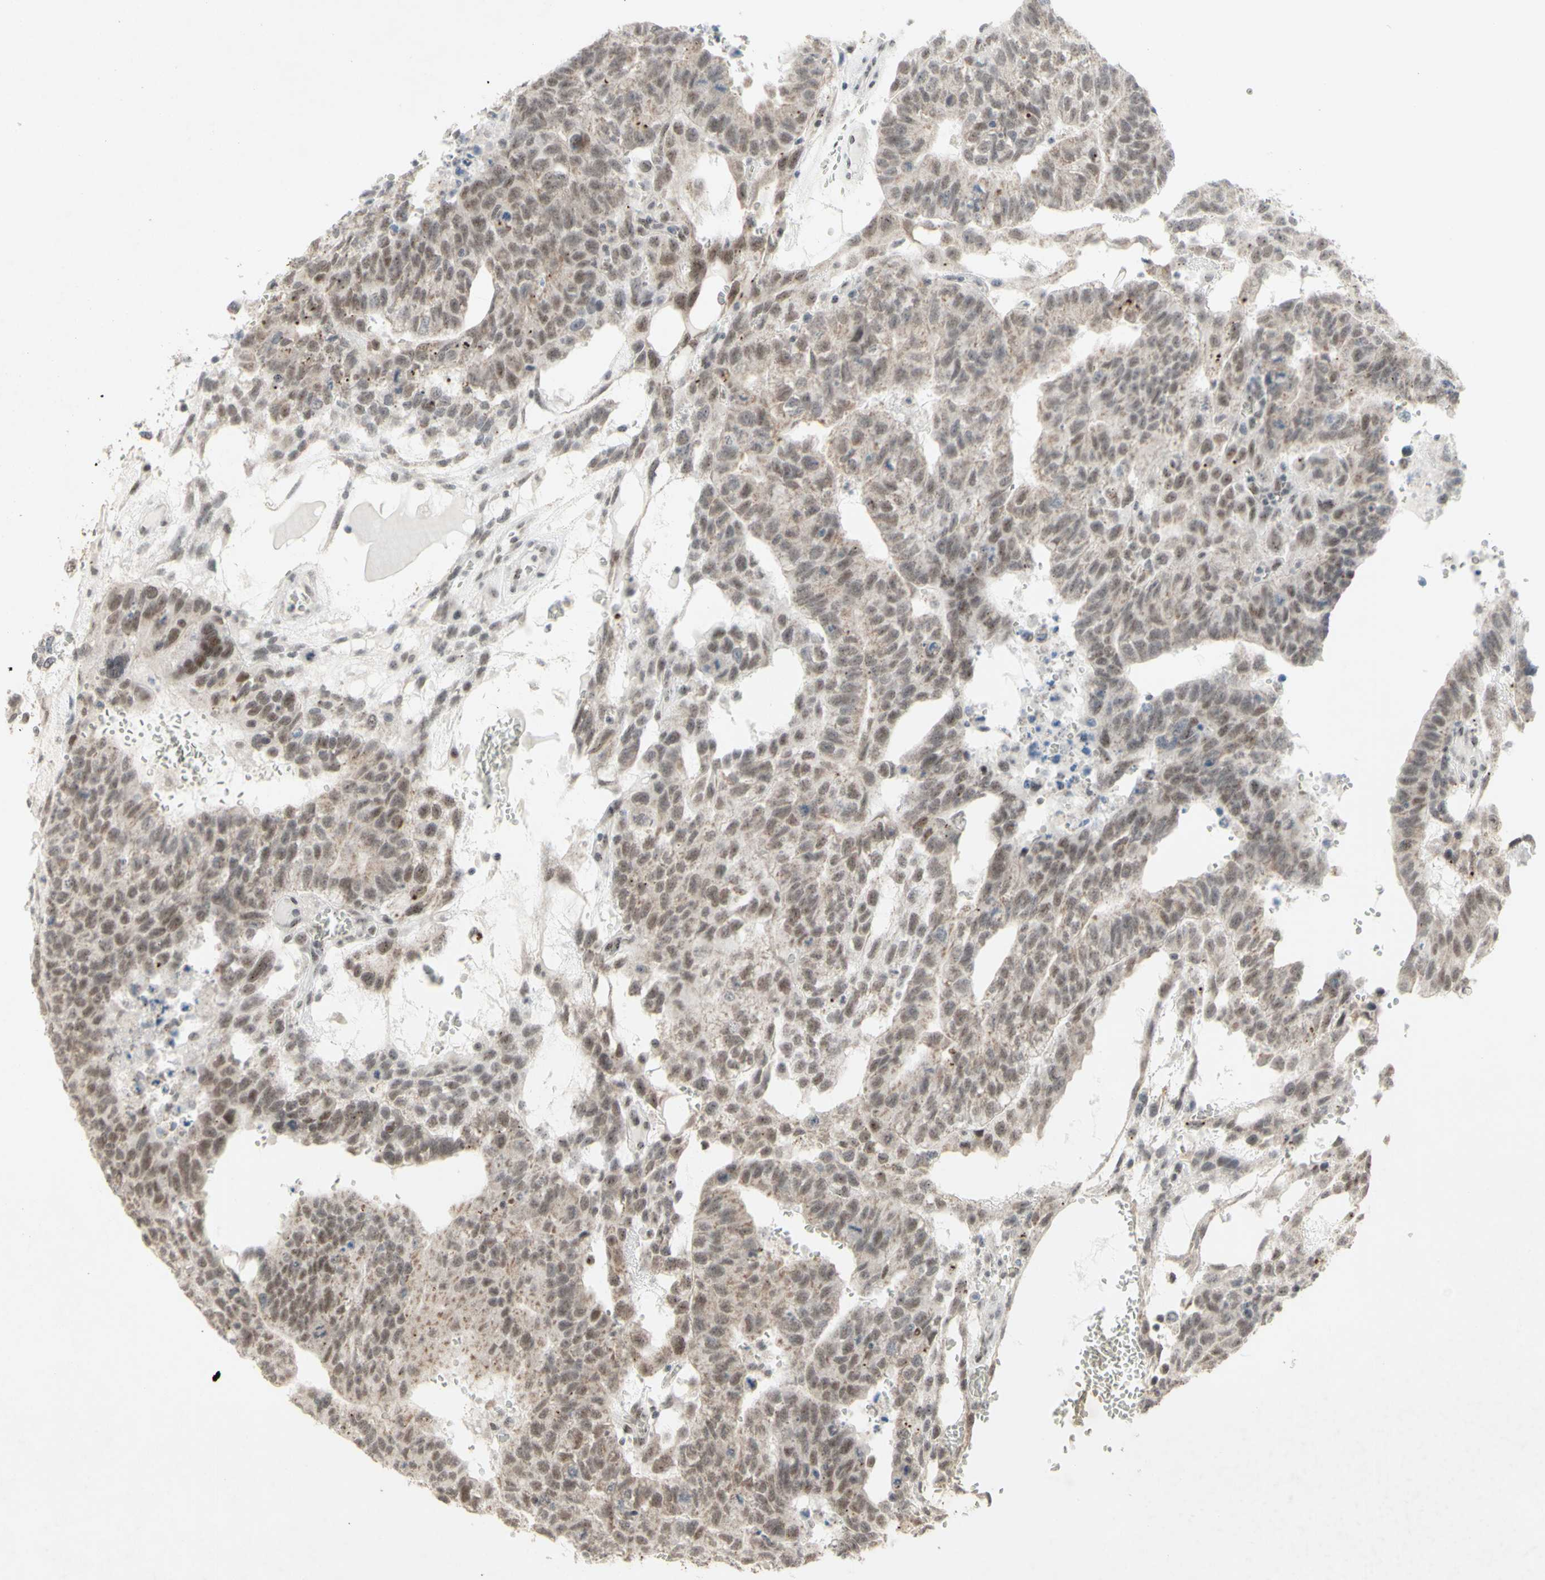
{"staining": {"intensity": "weak", "quantity": ">75%", "location": "nuclear"}, "tissue": "testis cancer", "cell_type": "Tumor cells", "image_type": "cancer", "snomed": [{"axis": "morphology", "description": "Seminoma, NOS"}, {"axis": "morphology", "description": "Carcinoma, Embryonal, NOS"}, {"axis": "topography", "description": "Testis"}], "caption": "Tumor cells reveal low levels of weak nuclear expression in about >75% of cells in testis cancer (embryonal carcinoma). The staining was performed using DAB (3,3'-diaminobenzidine) to visualize the protein expression in brown, while the nuclei were stained in blue with hematoxylin (Magnification: 20x).", "gene": "CENPB", "patient": {"sex": "male", "age": 52}}